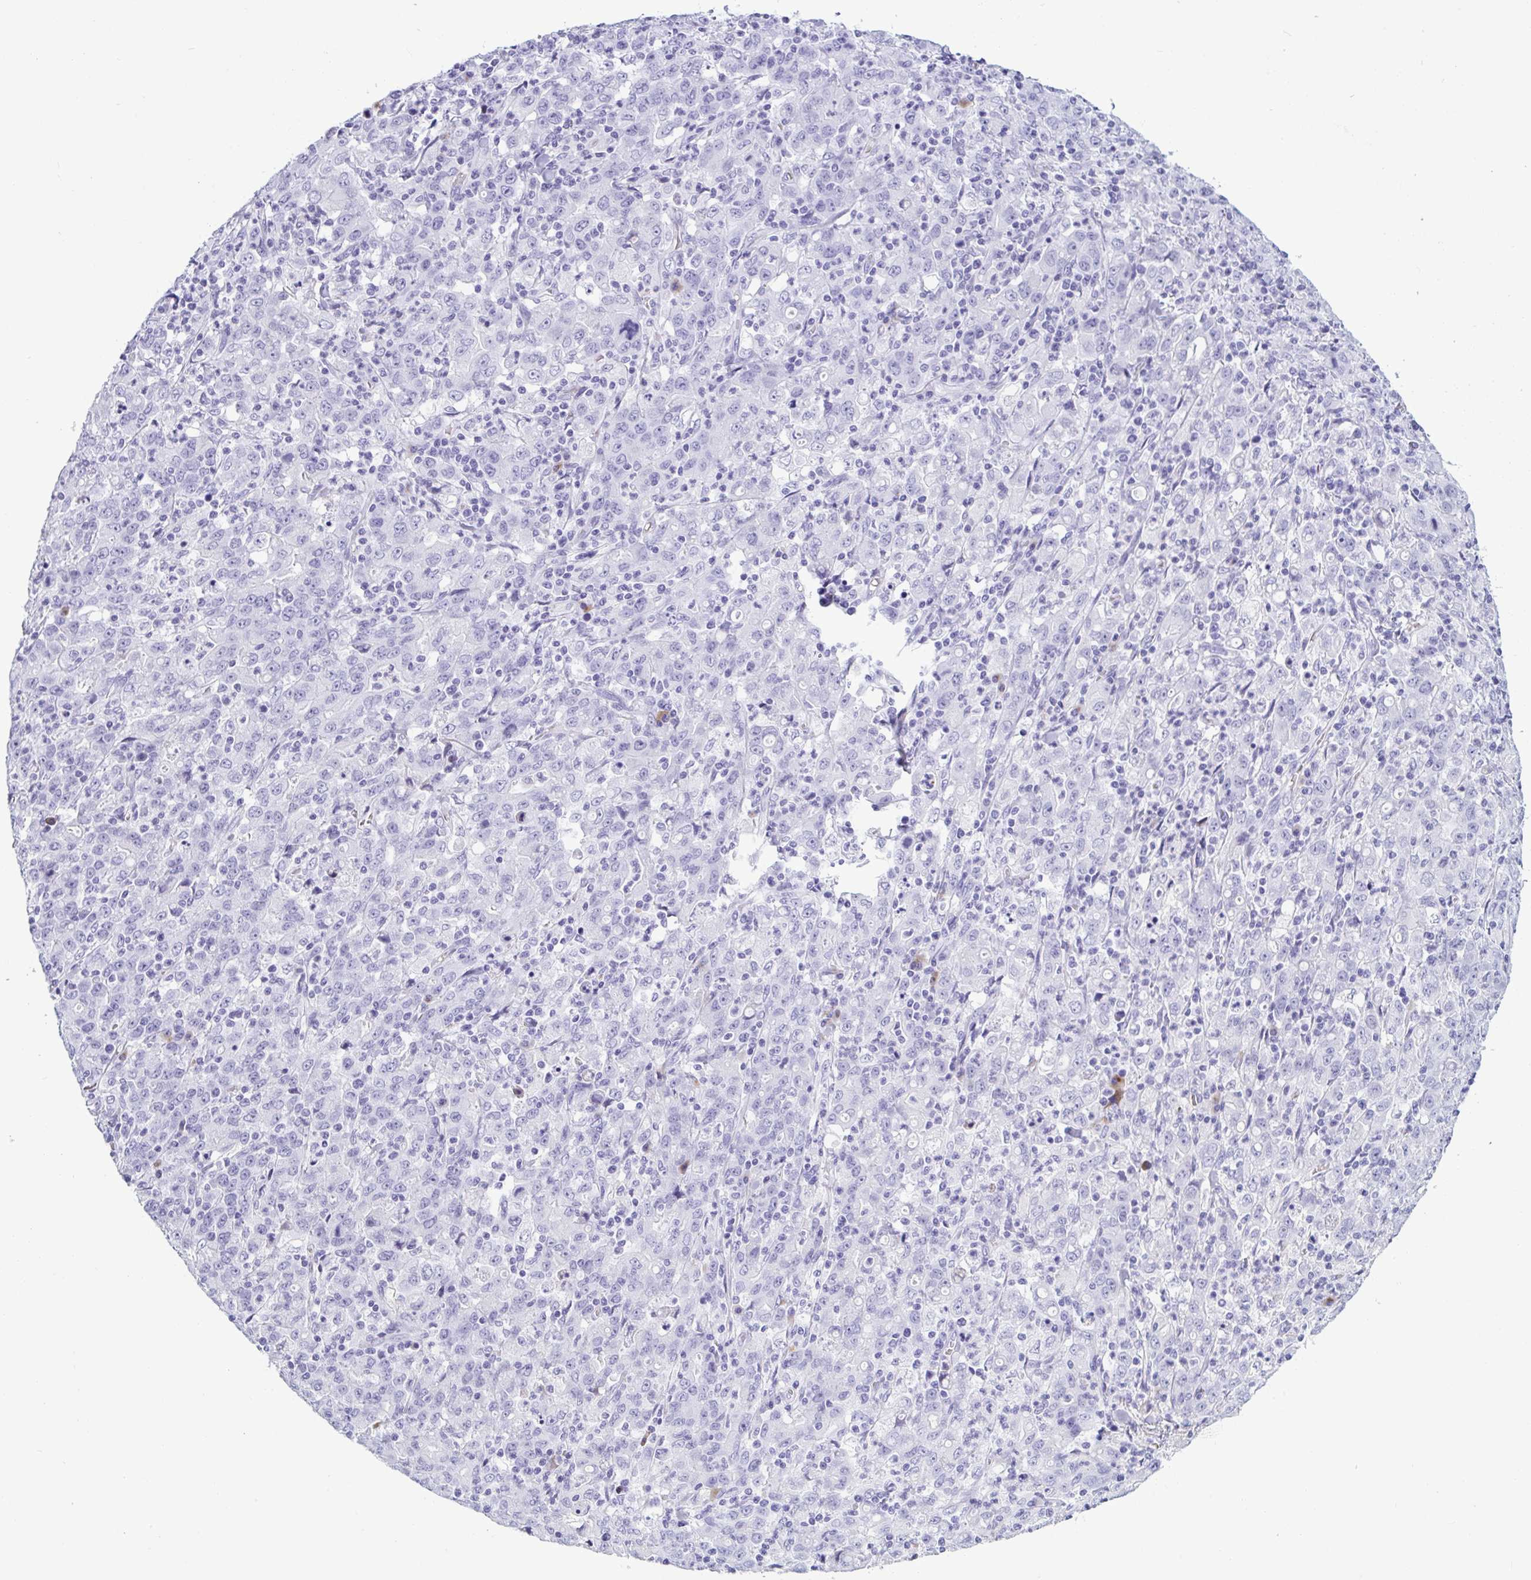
{"staining": {"intensity": "negative", "quantity": "none", "location": "none"}, "tissue": "stomach cancer", "cell_type": "Tumor cells", "image_type": "cancer", "snomed": [{"axis": "morphology", "description": "Adenocarcinoma, NOS"}, {"axis": "topography", "description": "Stomach, upper"}], "caption": "This is a micrograph of IHC staining of stomach cancer, which shows no expression in tumor cells.", "gene": "SLC2A1", "patient": {"sex": "male", "age": 69}}